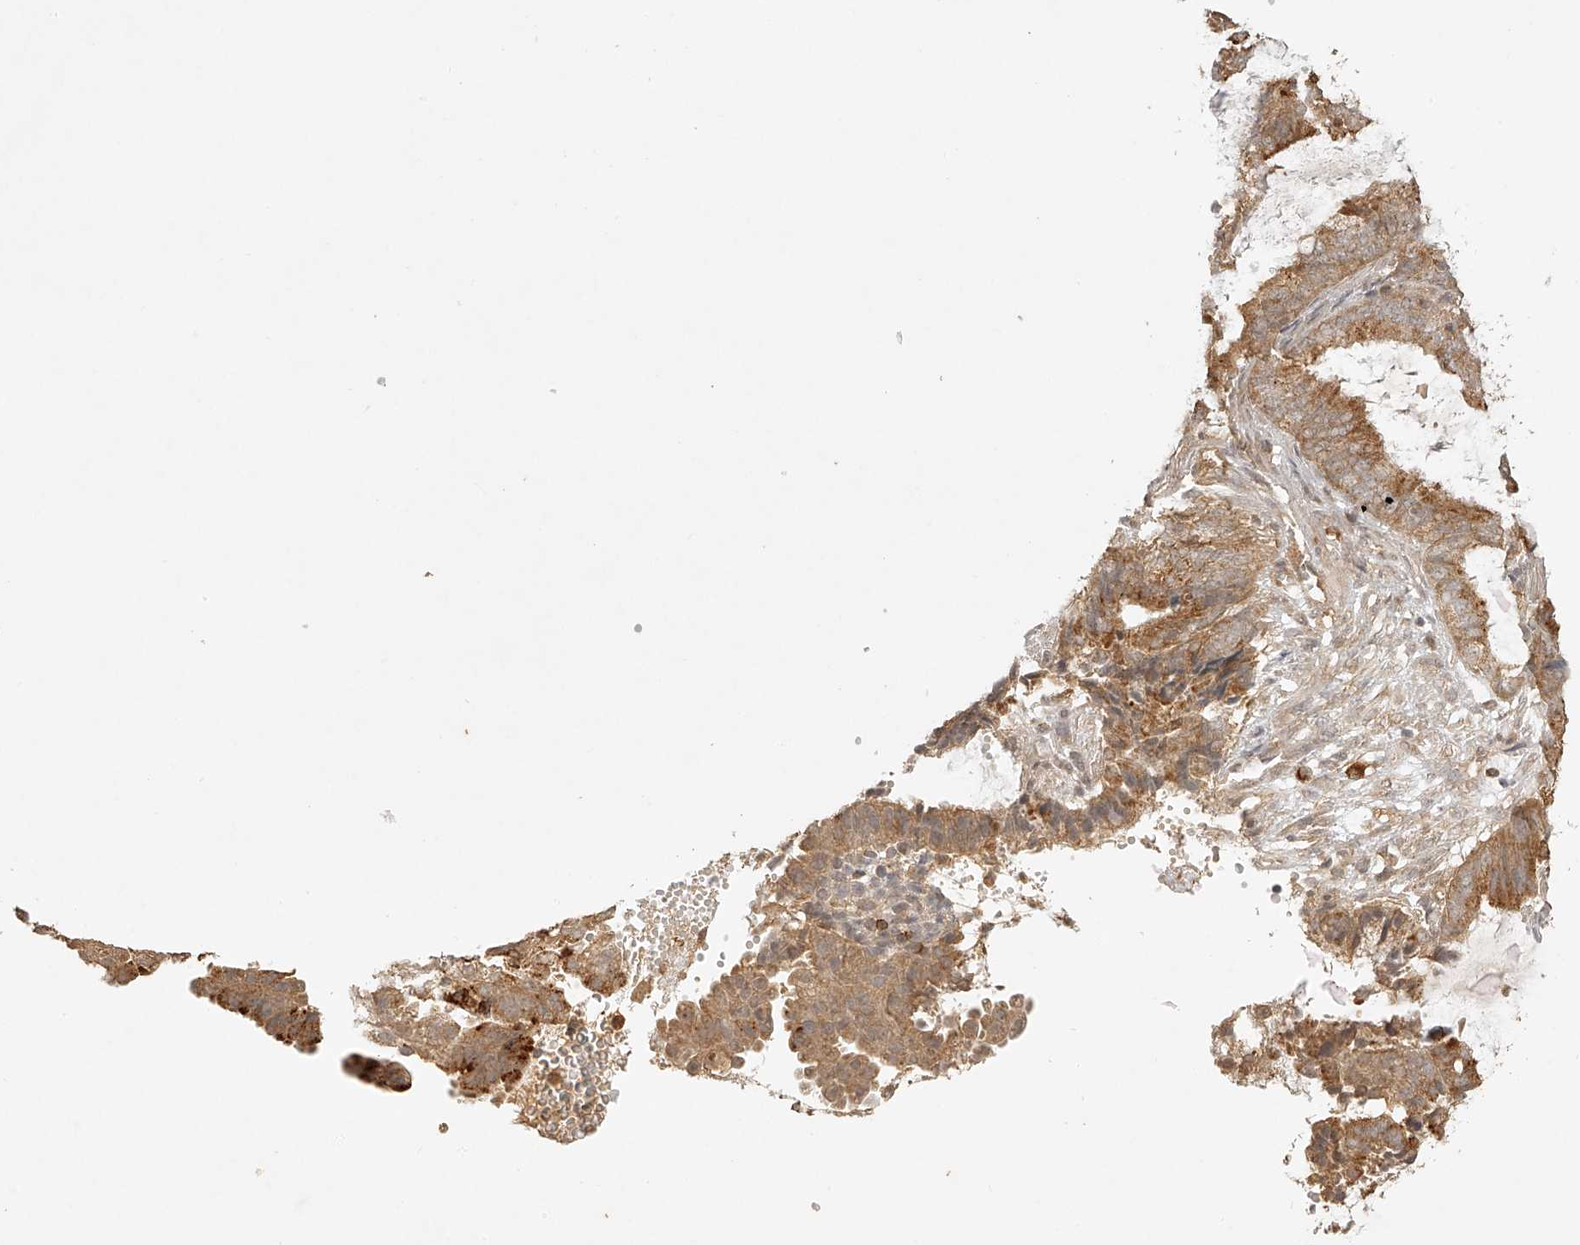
{"staining": {"intensity": "moderate", "quantity": ">75%", "location": "cytoplasmic/membranous"}, "tissue": "endometrial cancer", "cell_type": "Tumor cells", "image_type": "cancer", "snomed": [{"axis": "morphology", "description": "Adenocarcinoma, NOS"}, {"axis": "topography", "description": "Endometrium"}], "caption": "Protein expression analysis of human adenocarcinoma (endometrial) reveals moderate cytoplasmic/membranous staining in about >75% of tumor cells.", "gene": "BCL2L11", "patient": {"sex": "female", "age": 49}}